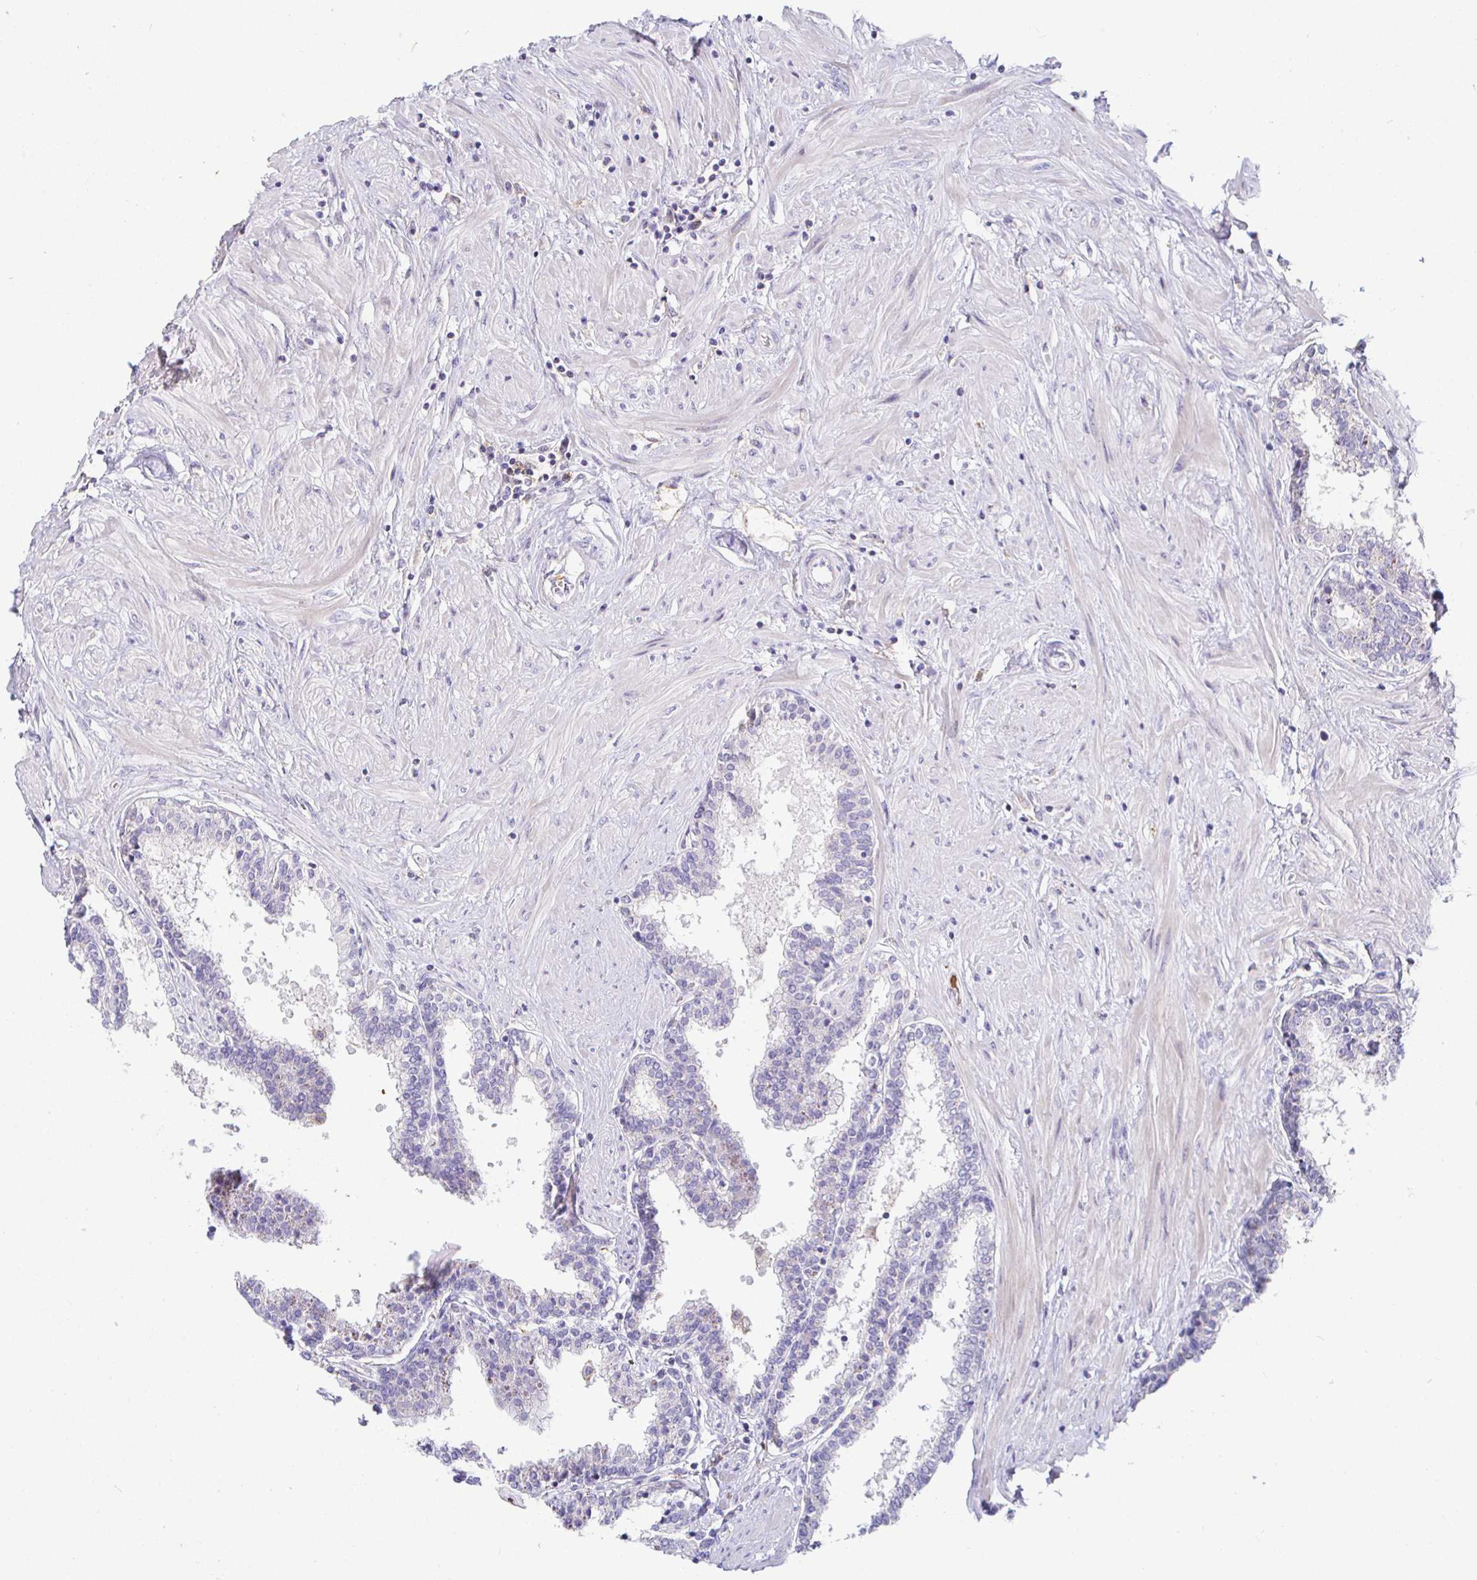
{"staining": {"intensity": "negative", "quantity": "none", "location": "none"}, "tissue": "prostate", "cell_type": "Glandular cells", "image_type": "normal", "snomed": [{"axis": "morphology", "description": "Normal tissue, NOS"}, {"axis": "topography", "description": "Prostate"}], "caption": "An image of prostate stained for a protein demonstrates no brown staining in glandular cells. Brightfield microscopy of IHC stained with DAB (brown) and hematoxylin (blue), captured at high magnification.", "gene": "SIRPA", "patient": {"sex": "male", "age": 55}}